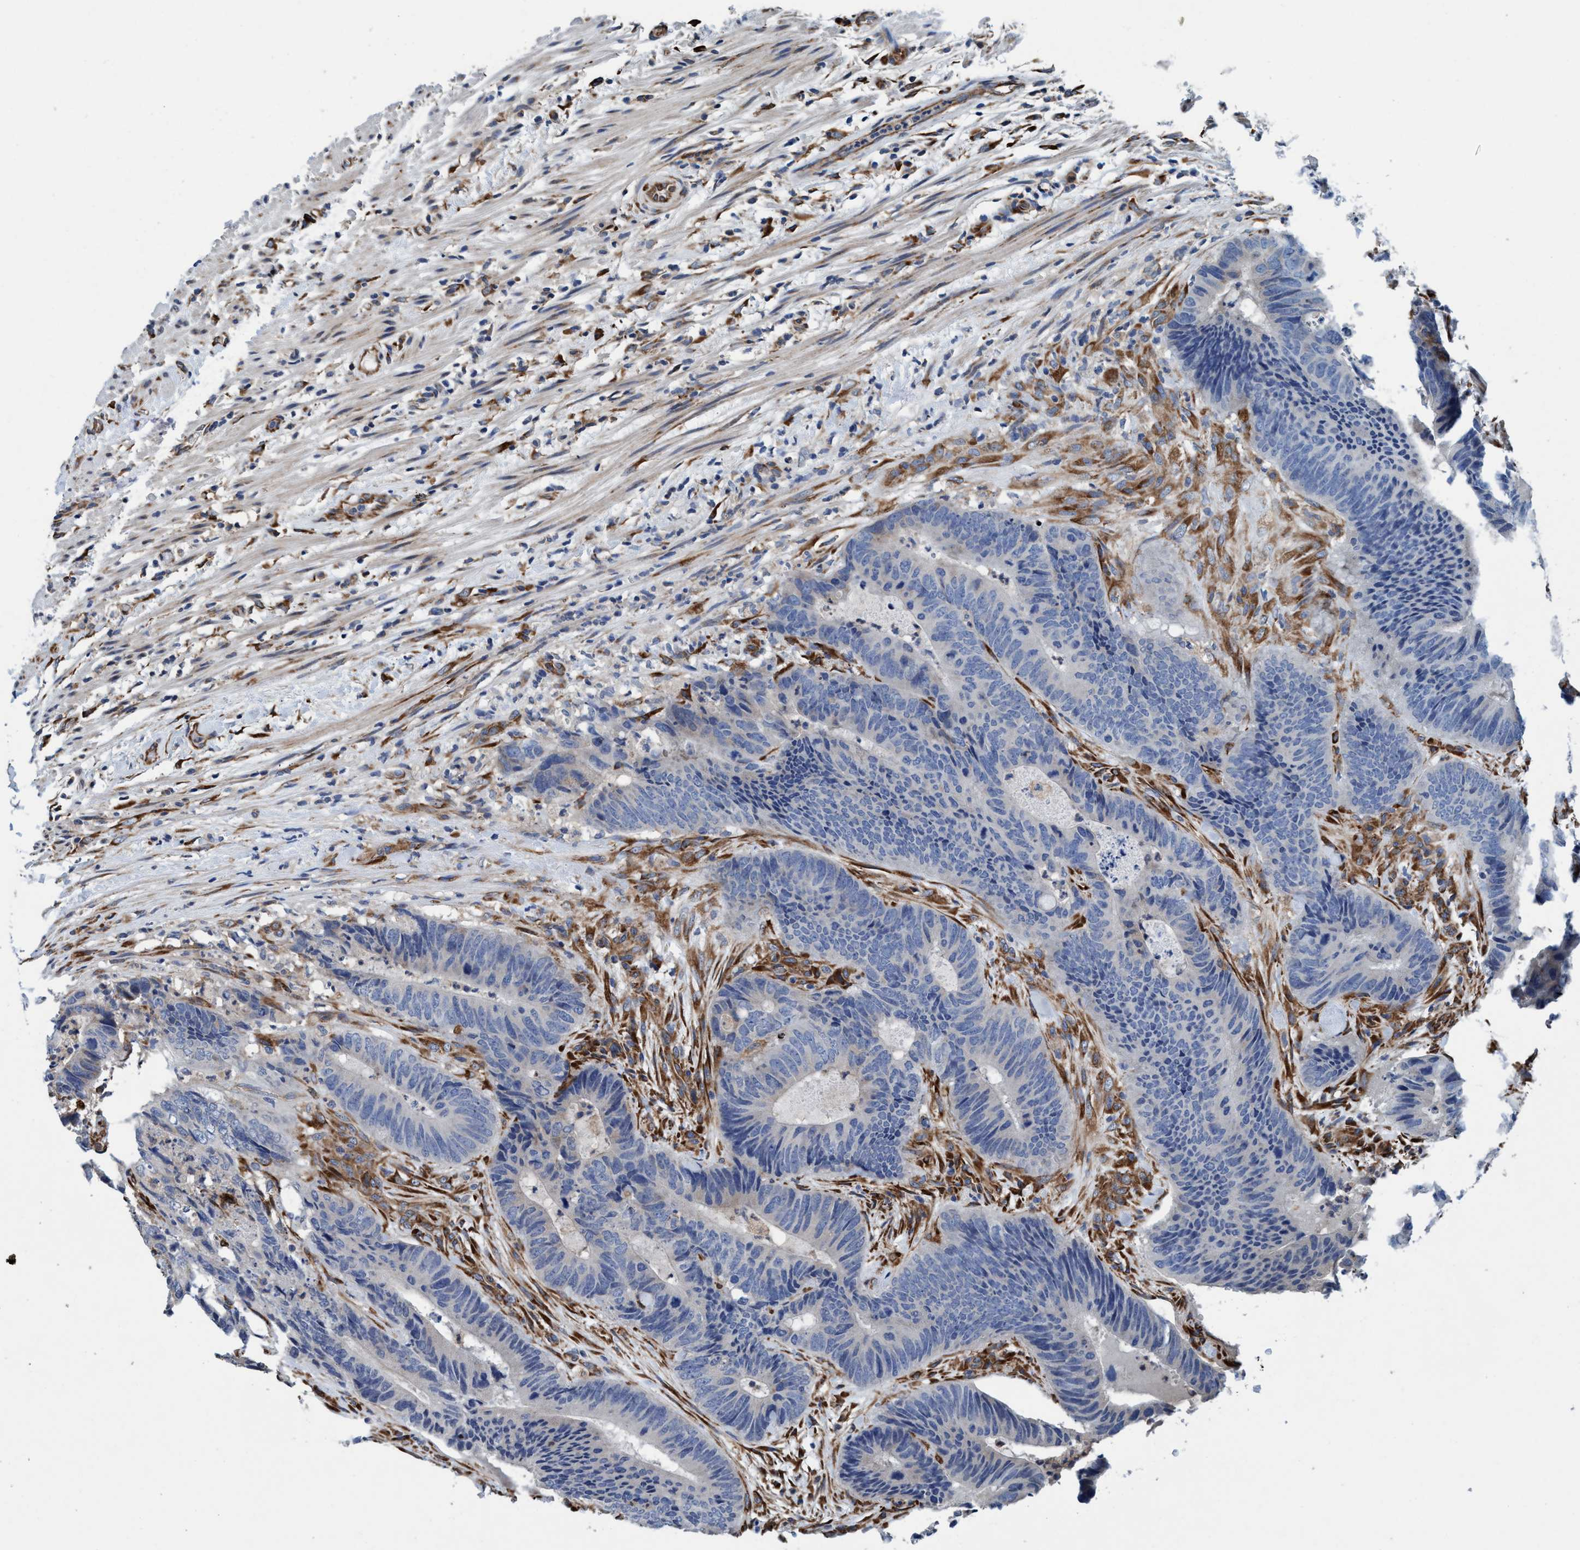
{"staining": {"intensity": "negative", "quantity": "none", "location": "none"}, "tissue": "colorectal cancer", "cell_type": "Tumor cells", "image_type": "cancer", "snomed": [{"axis": "morphology", "description": "Adenocarcinoma, NOS"}, {"axis": "topography", "description": "Colon"}], "caption": "DAB (3,3'-diaminobenzidine) immunohistochemical staining of human adenocarcinoma (colorectal) displays no significant staining in tumor cells.", "gene": "ENDOG", "patient": {"sex": "male", "age": 56}}